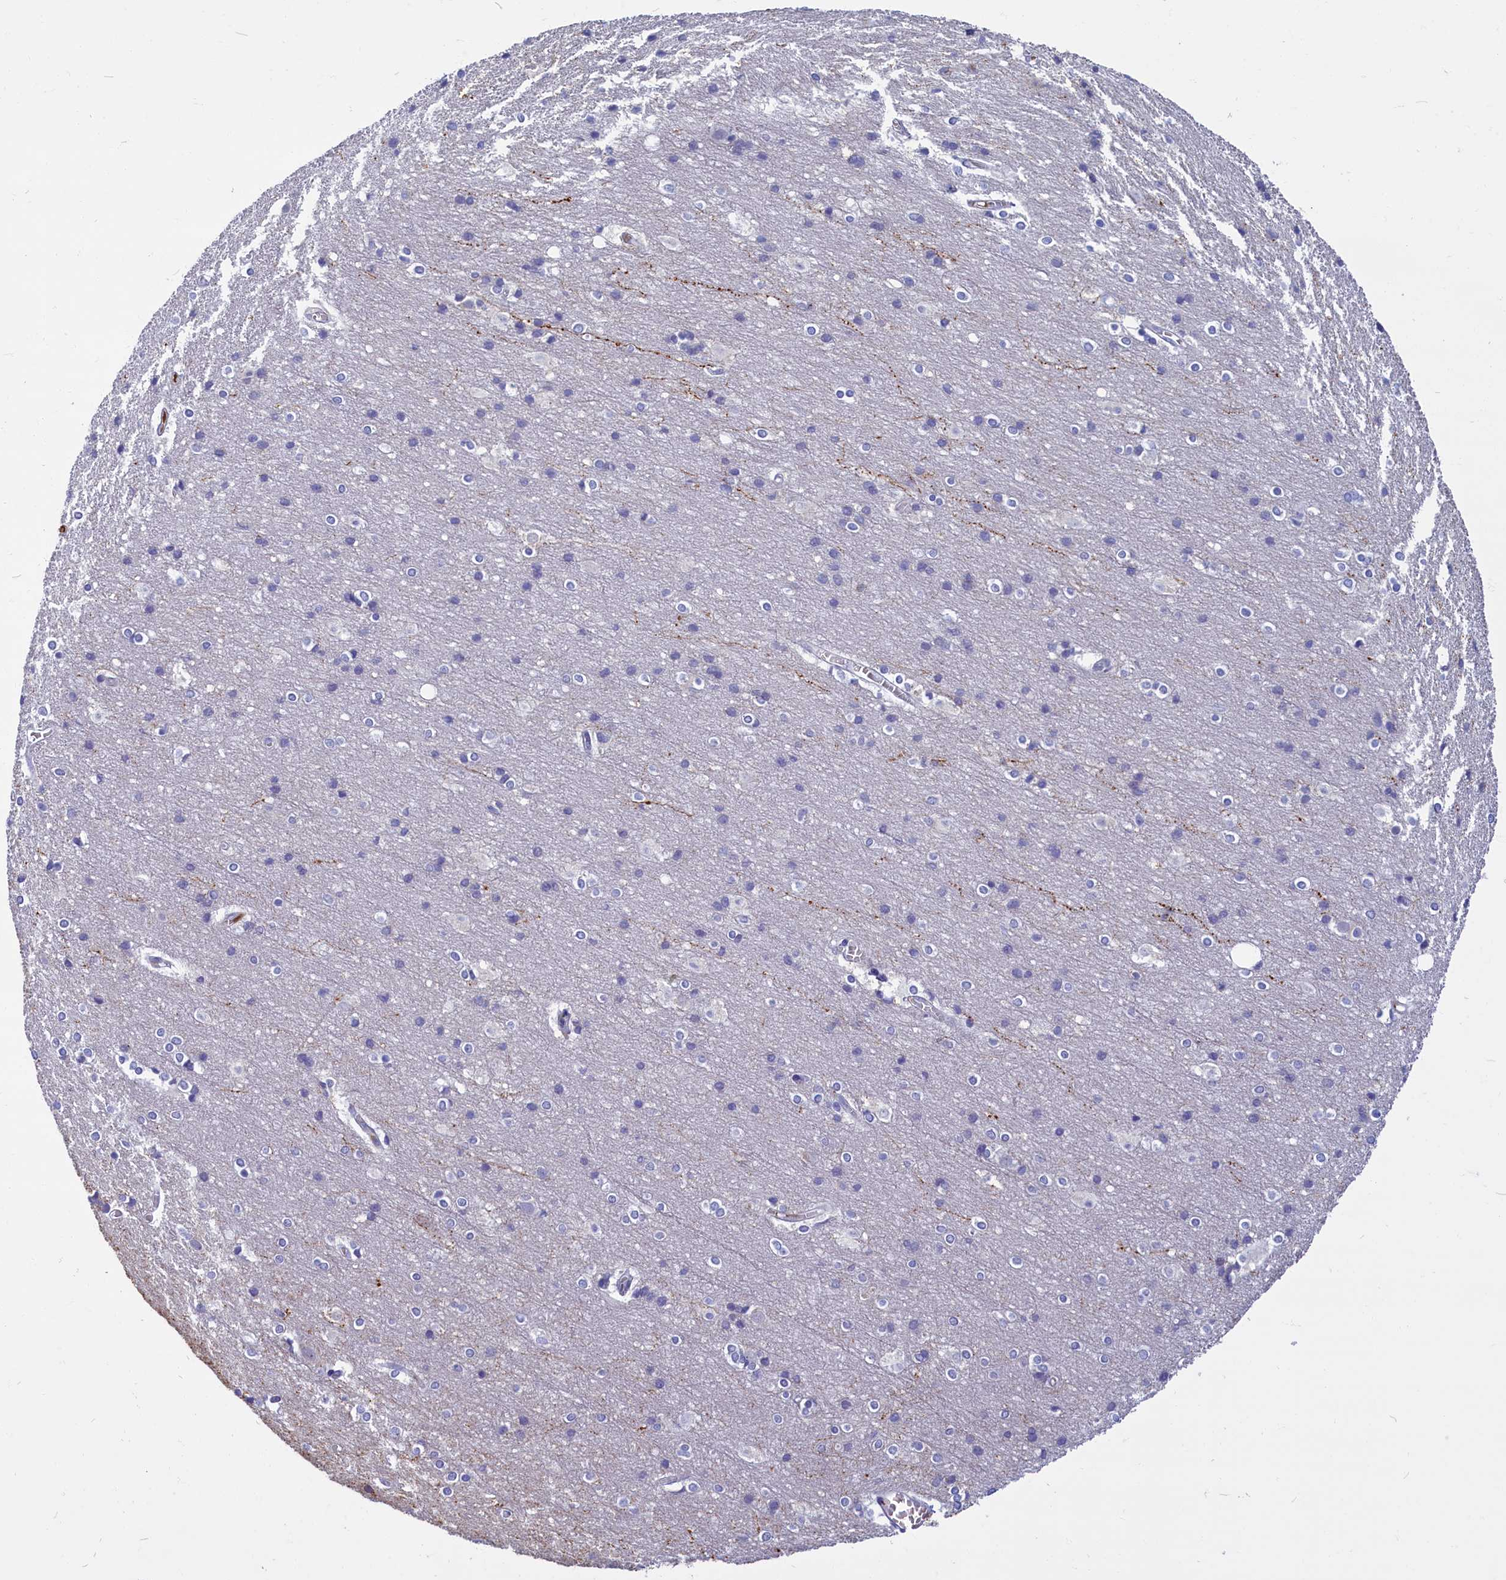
{"staining": {"intensity": "negative", "quantity": "none", "location": "none"}, "tissue": "cerebral cortex", "cell_type": "Endothelial cells", "image_type": "normal", "snomed": [{"axis": "morphology", "description": "Normal tissue, NOS"}, {"axis": "topography", "description": "Cerebral cortex"}], "caption": "This is a image of IHC staining of benign cerebral cortex, which shows no staining in endothelial cells. (DAB immunohistochemistry visualized using brightfield microscopy, high magnification).", "gene": "SV2C", "patient": {"sex": "male", "age": 54}}